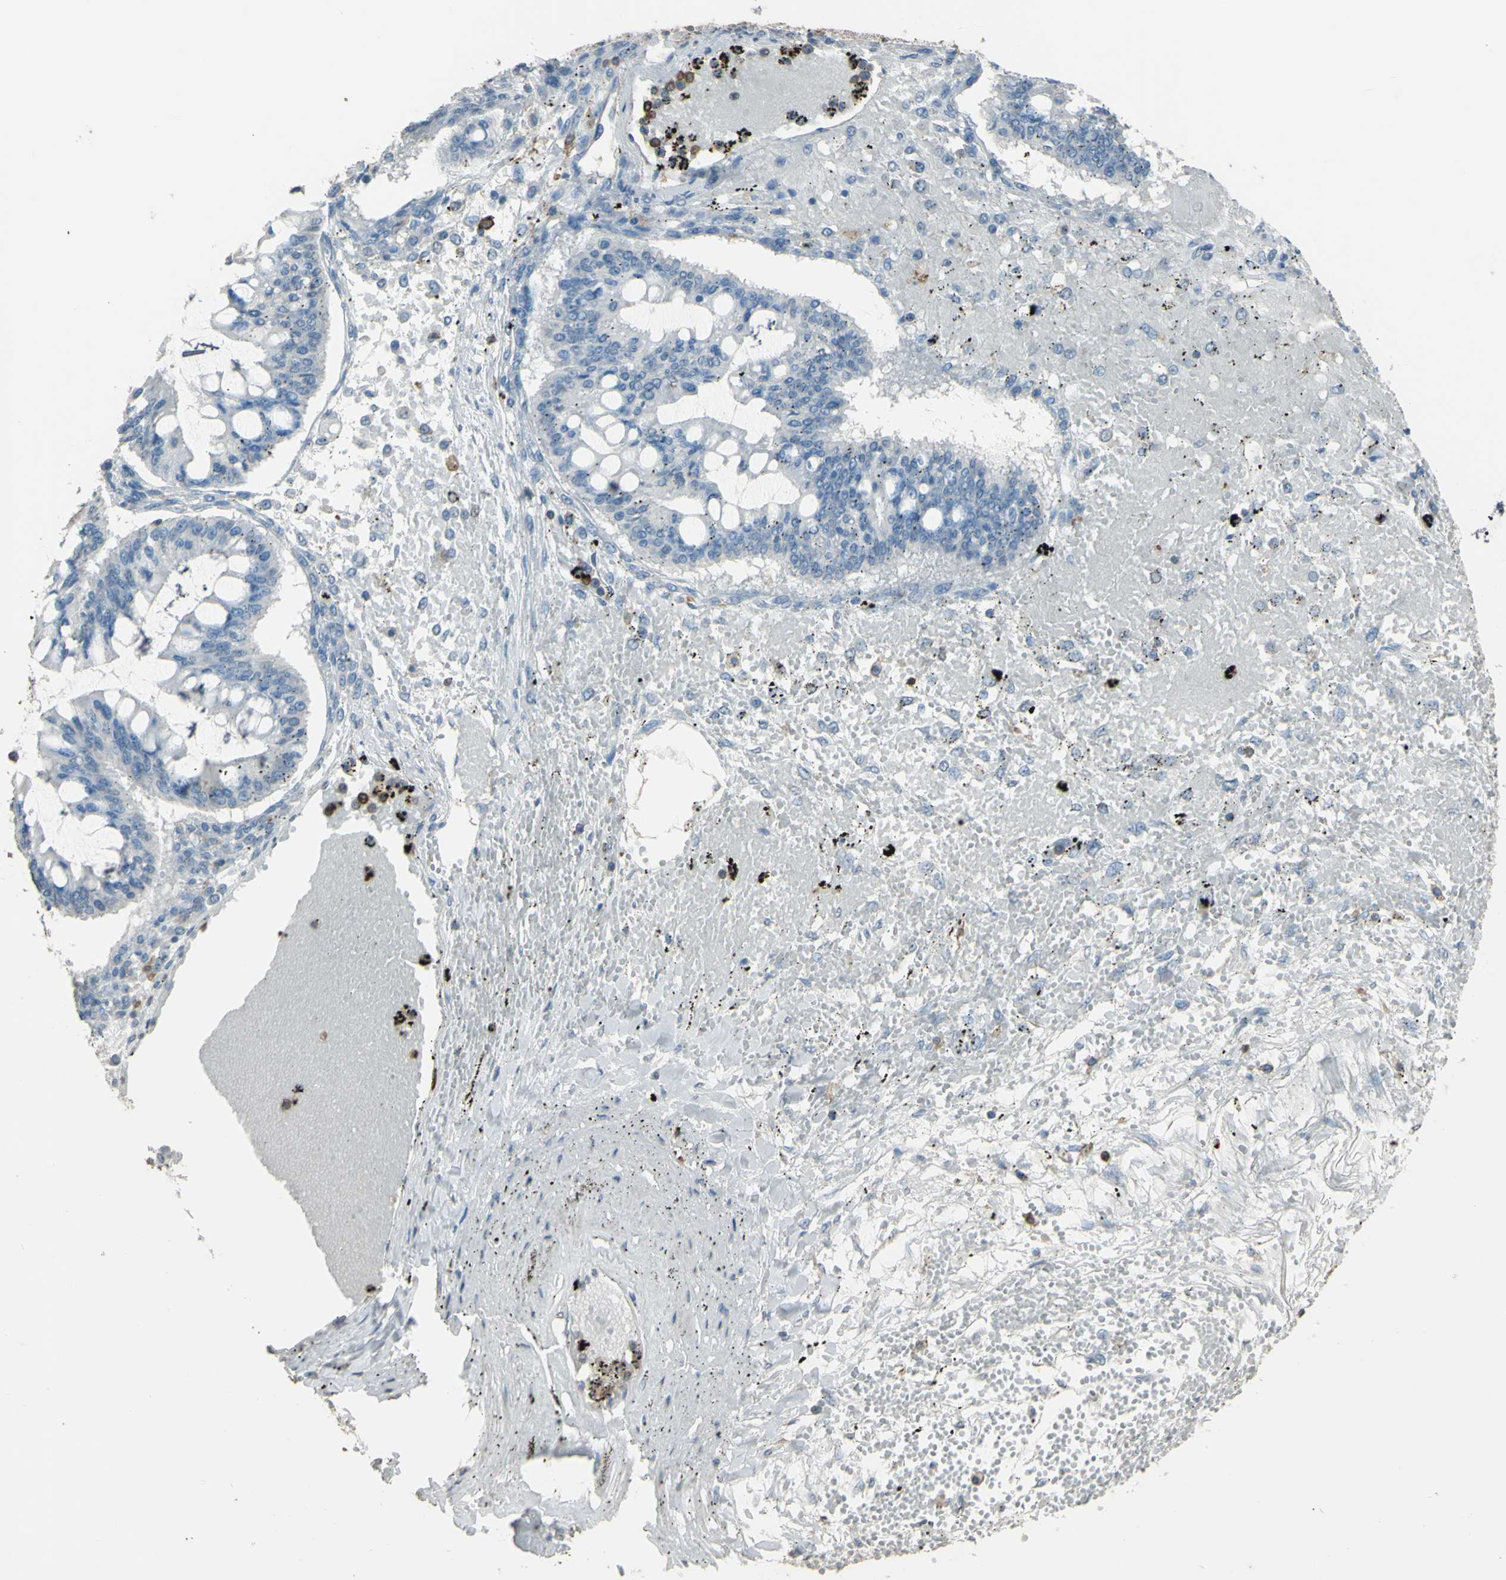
{"staining": {"intensity": "negative", "quantity": "none", "location": "none"}, "tissue": "ovarian cancer", "cell_type": "Tumor cells", "image_type": "cancer", "snomed": [{"axis": "morphology", "description": "Cystadenocarcinoma, mucinous, NOS"}, {"axis": "topography", "description": "Ovary"}], "caption": "Immunohistochemistry histopathology image of neoplastic tissue: ovarian cancer stained with DAB (3,3'-diaminobenzidine) demonstrates no significant protein positivity in tumor cells.", "gene": "PSTPIP1", "patient": {"sex": "female", "age": 73}}